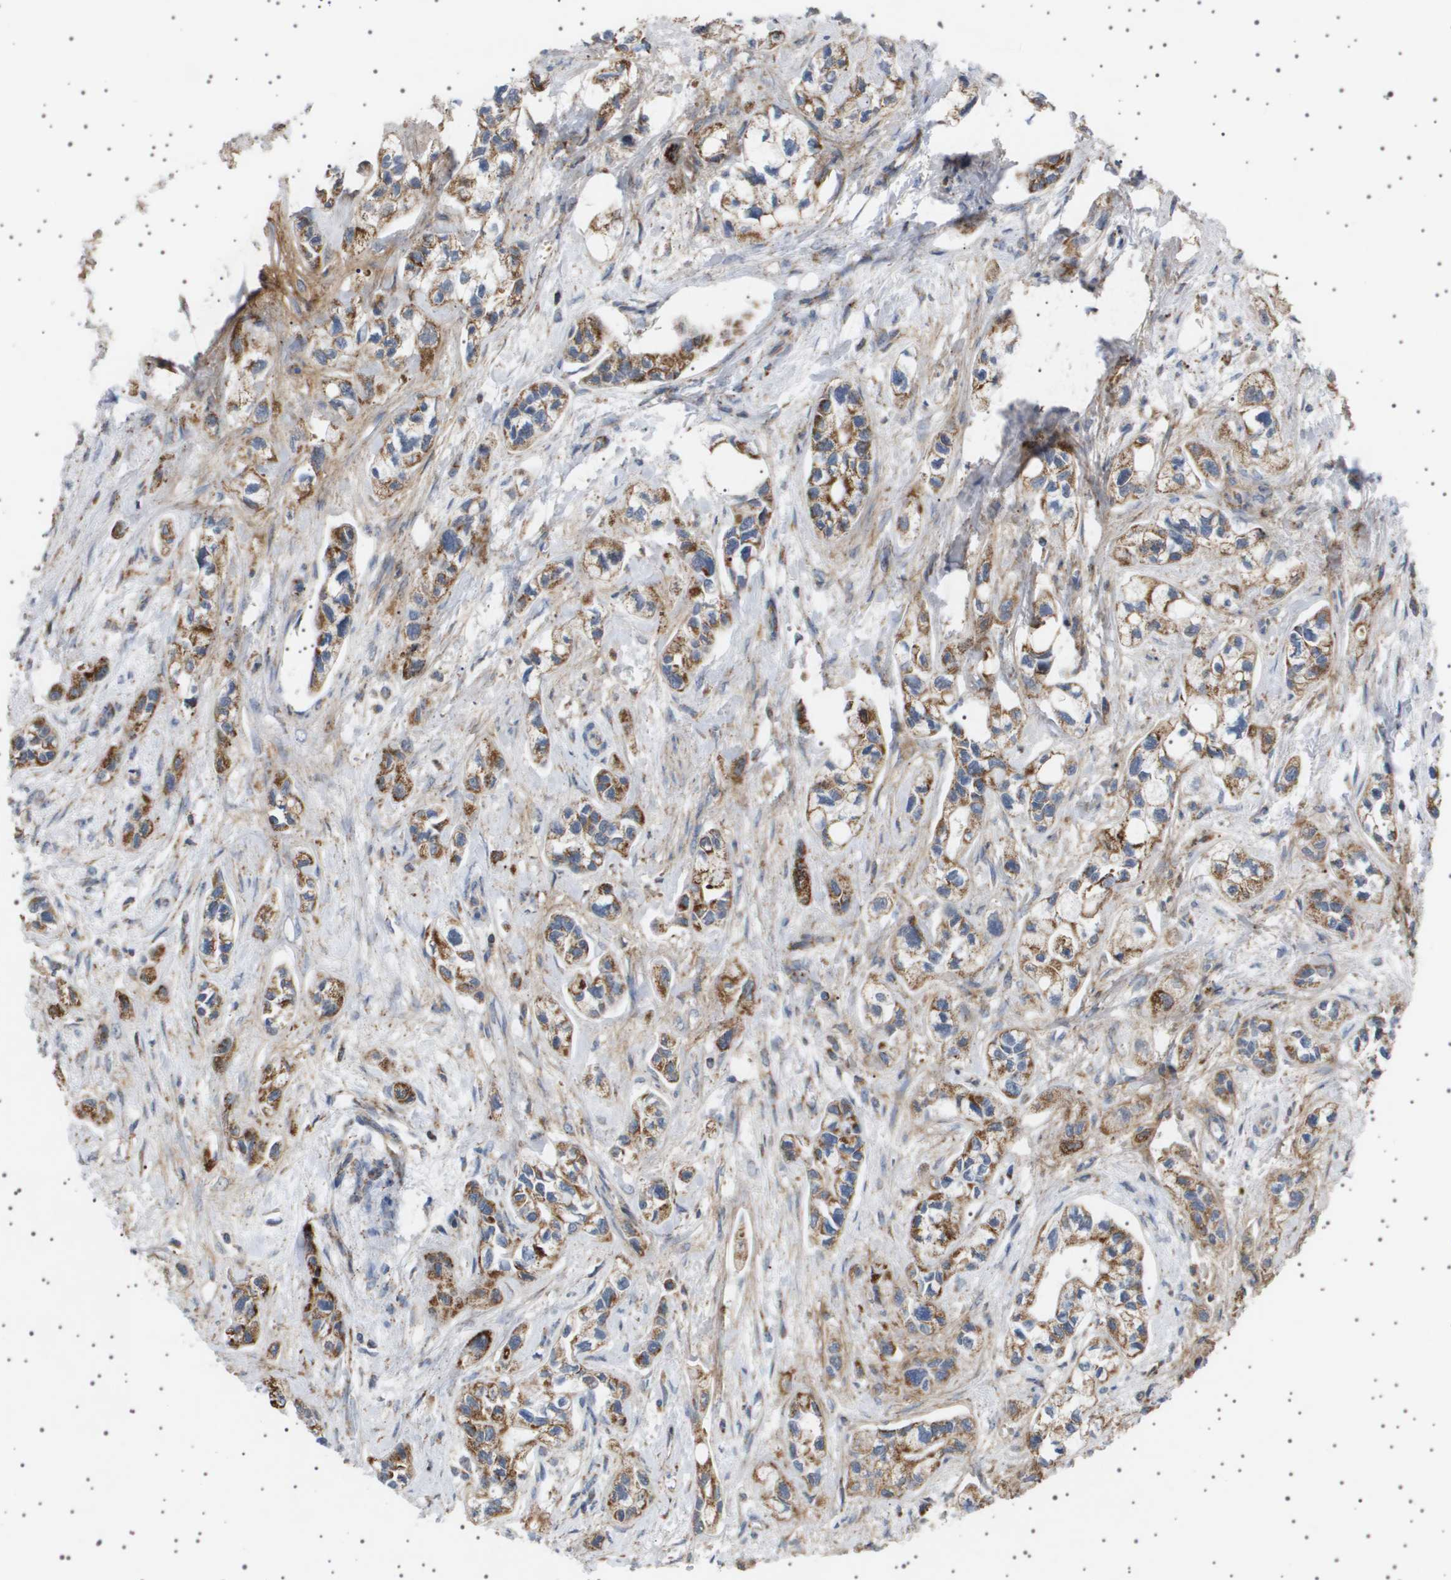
{"staining": {"intensity": "moderate", "quantity": ">75%", "location": "cytoplasmic/membranous"}, "tissue": "pancreatic cancer", "cell_type": "Tumor cells", "image_type": "cancer", "snomed": [{"axis": "morphology", "description": "Adenocarcinoma, NOS"}, {"axis": "topography", "description": "Pancreas"}], "caption": "A micrograph of pancreatic cancer stained for a protein shows moderate cytoplasmic/membranous brown staining in tumor cells.", "gene": "UBXN8", "patient": {"sex": "male", "age": 74}}